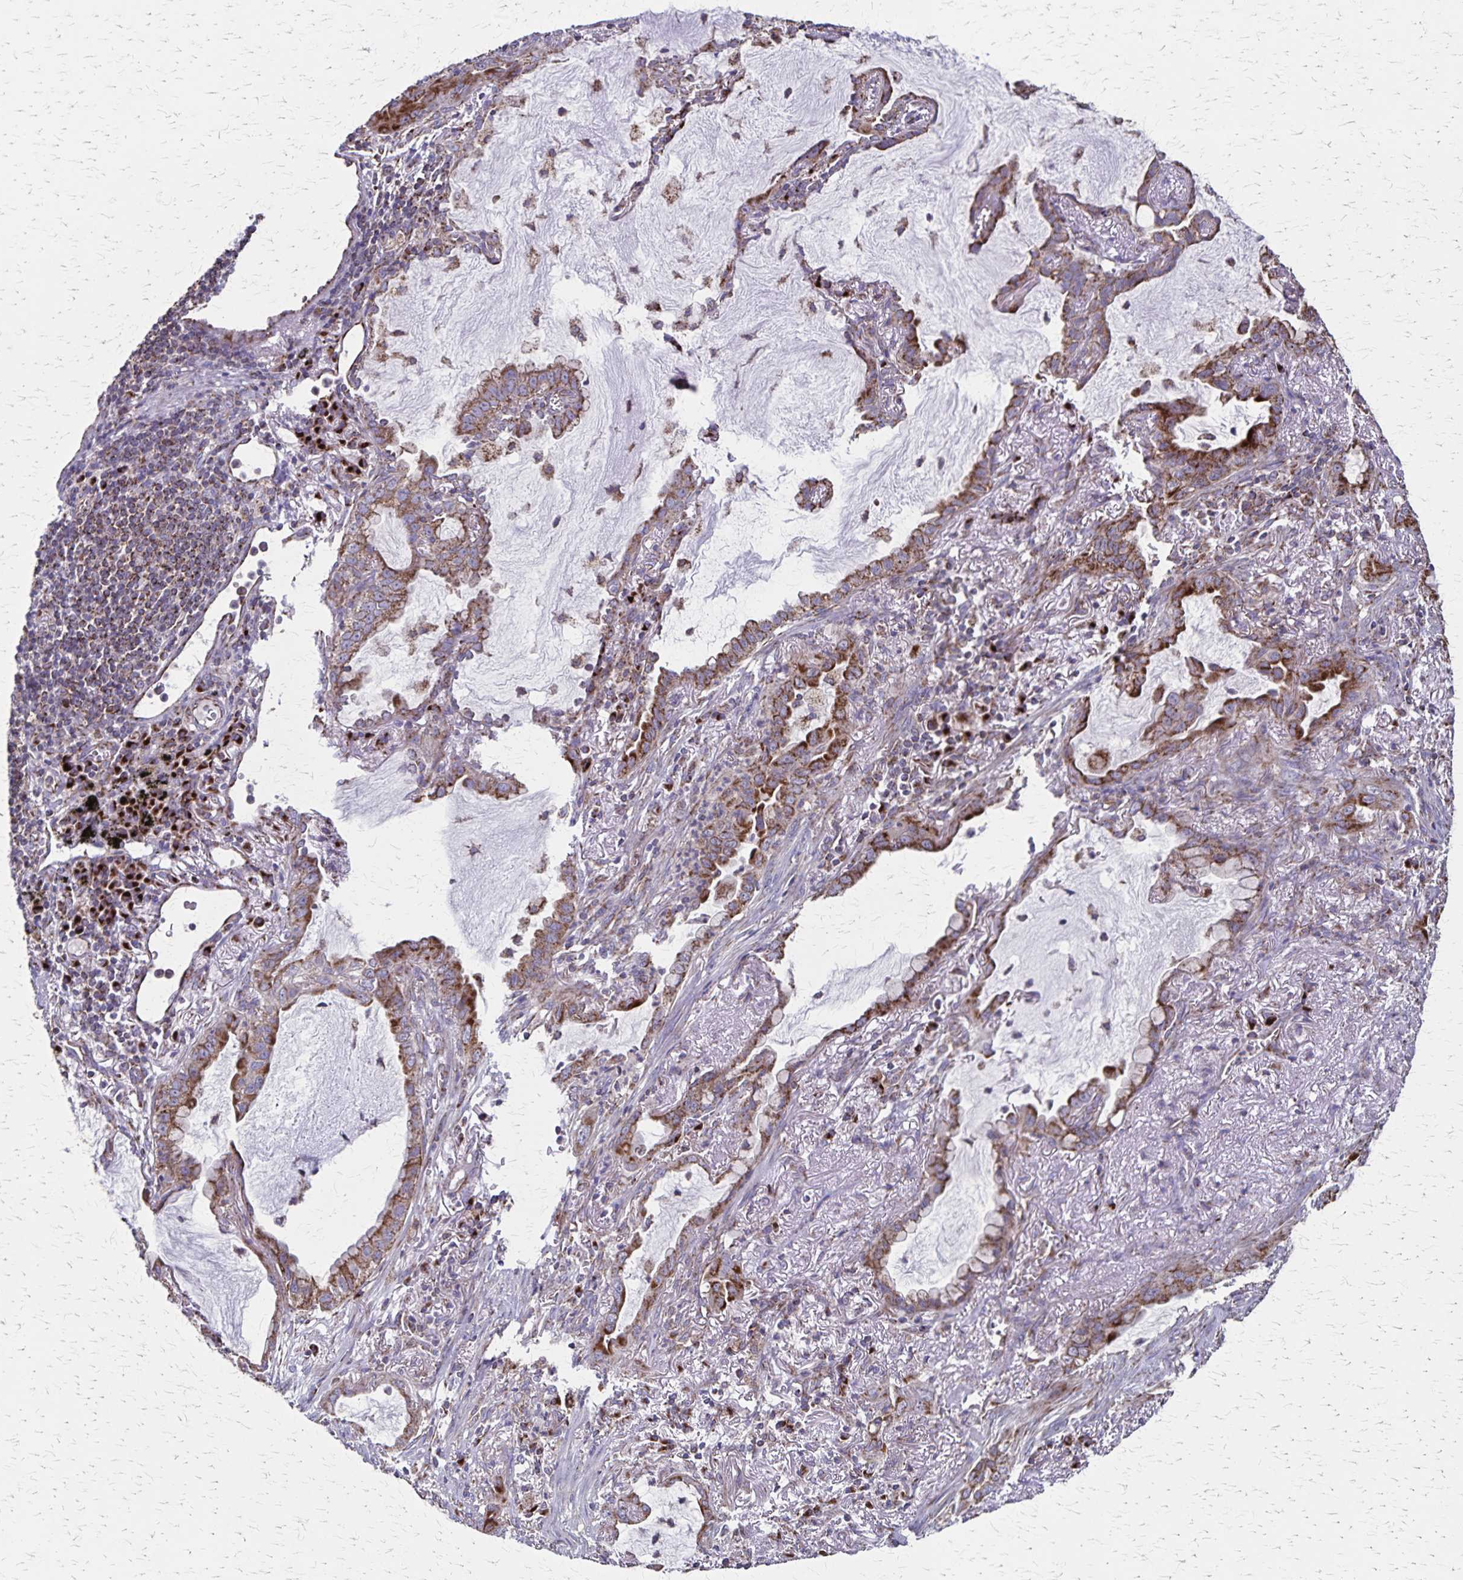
{"staining": {"intensity": "moderate", "quantity": ">75%", "location": "cytoplasmic/membranous"}, "tissue": "lung cancer", "cell_type": "Tumor cells", "image_type": "cancer", "snomed": [{"axis": "morphology", "description": "Adenocarcinoma, NOS"}, {"axis": "topography", "description": "Lung"}], "caption": "Tumor cells show moderate cytoplasmic/membranous positivity in about >75% of cells in lung cancer (adenocarcinoma).", "gene": "NFS1", "patient": {"sex": "male", "age": 65}}